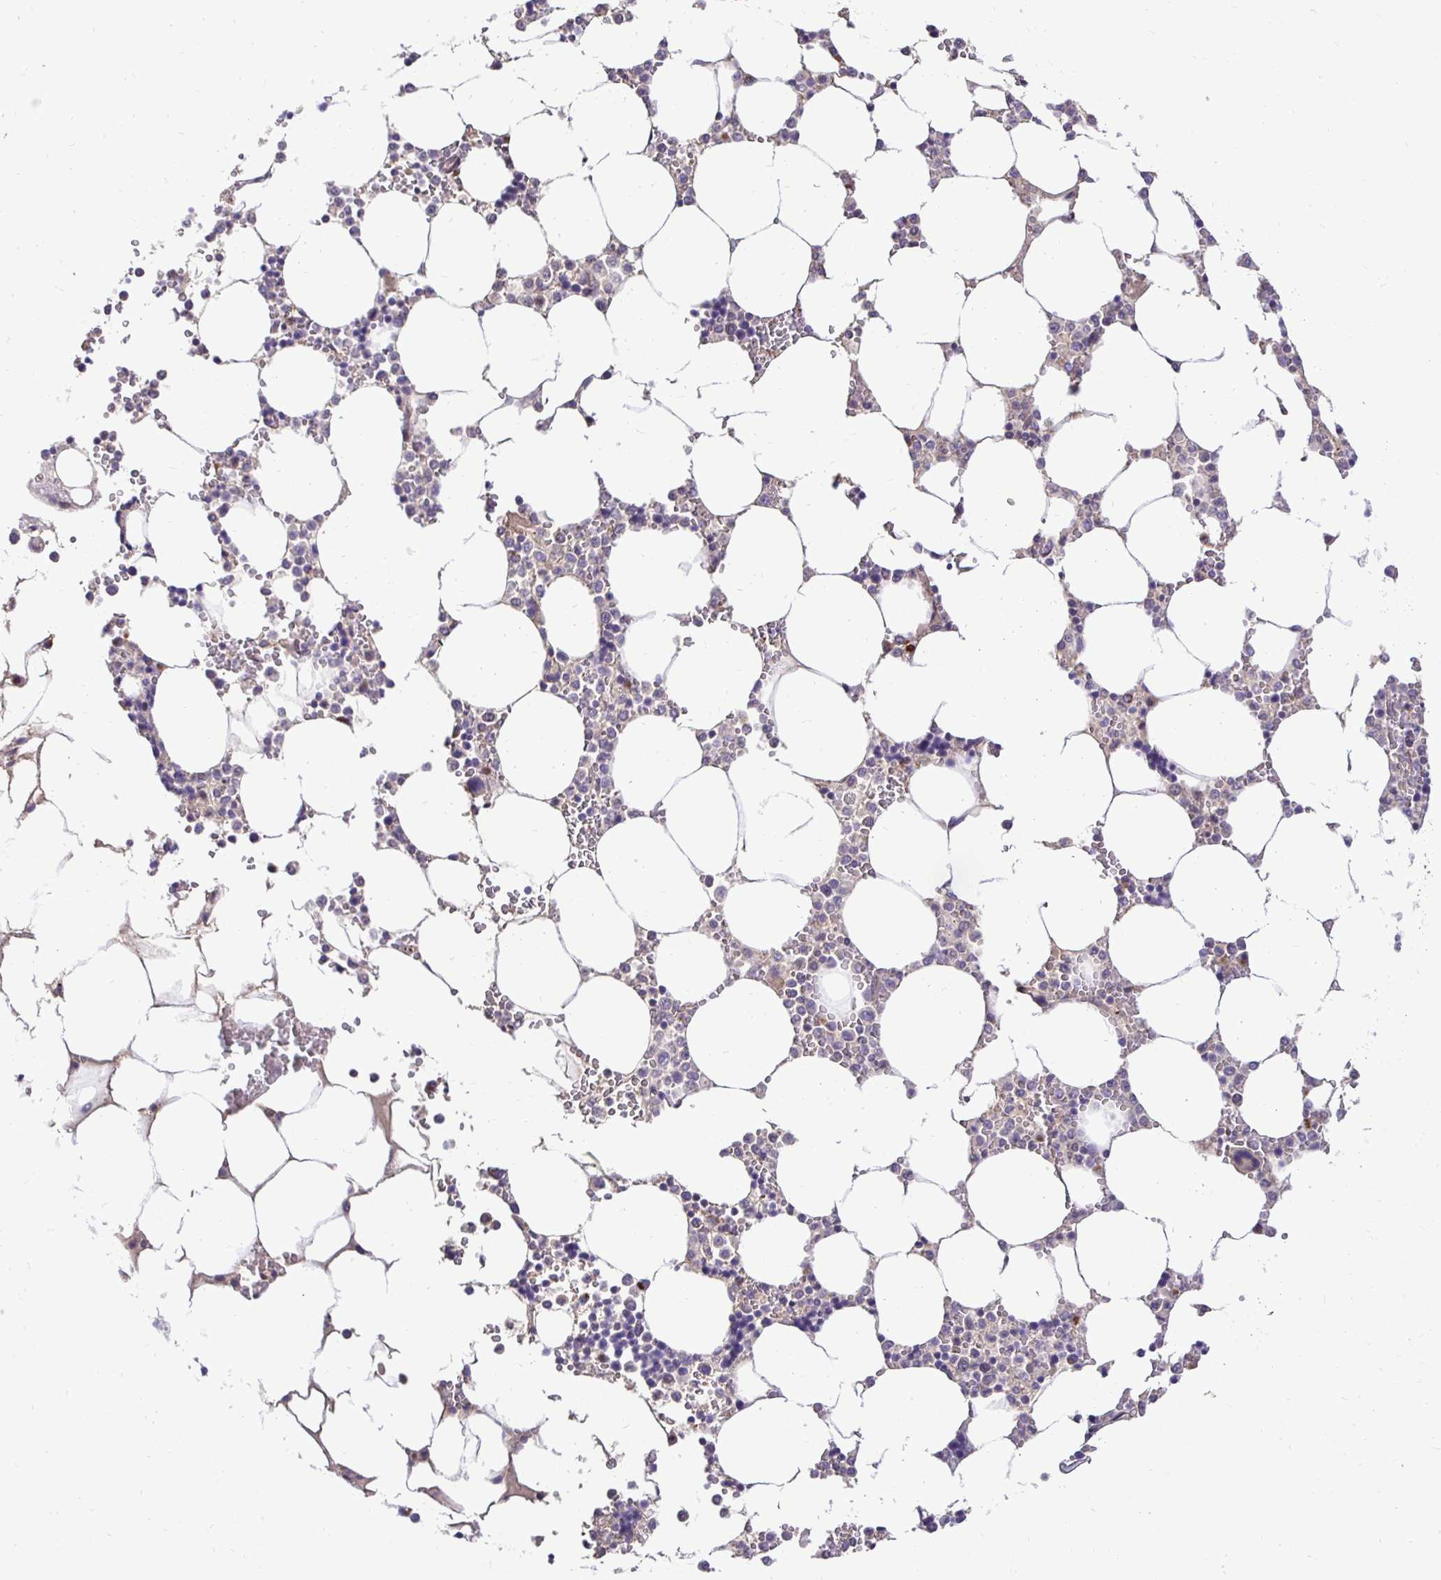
{"staining": {"intensity": "negative", "quantity": "none", "location": "none"}, "tissue": "bone marrow", "cell_type": "Hematopoietic cells", "image_type": "normal", "snomed": [{"axis": "morphology", "description": "Normal tissue, NOS"}, {"axis": "topography", "description": "Bone marrow"}], "caption": "The micrograph demonstrates no significant expression in hematopoietic cells of bone marrow. (DAB (3,3'-diaminobenzidine) immunohistochemistry, high magnification).", "gene": "SLC9A1", "patient": {"sex": "male", "age": 64}}